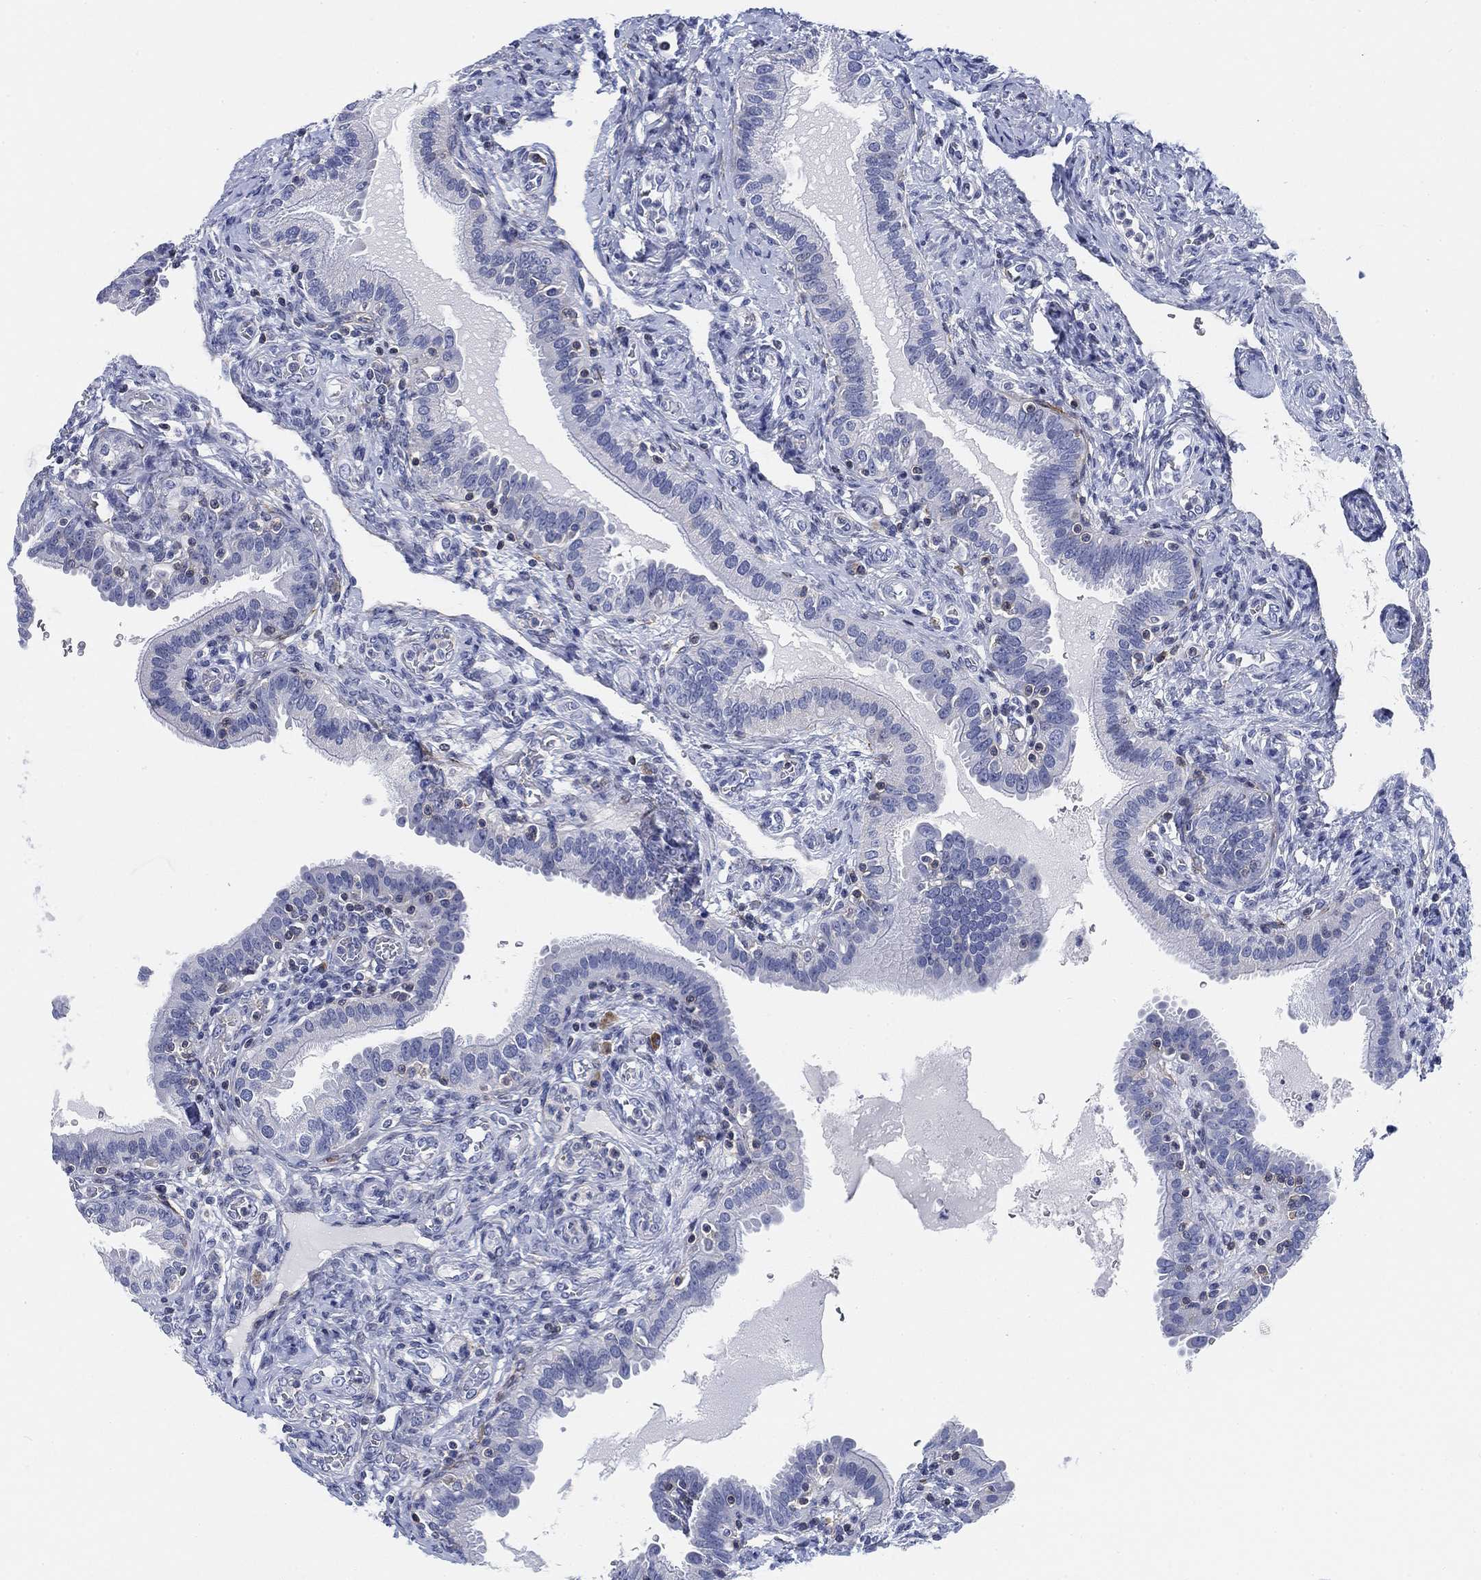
{"staining": {"intensity": "negative", "quantity": "none", "location": "none"}, "tissue": "fallopian tube", "cell_type": "Glandular cells", "image_type": "normal", "snomed": [{"axis": "morphology", "description": "Normal tissue, NOS"}, {"axis": "topography", "description": "Fallopian tube"}, {"axis": "topography", "description": "Ovary"}], "caption": "This photomicrograph is of unremarkable fallopian tube stained with immunohistochemistry to label a protein in brown with the nuclei are counter-stained blue. There is no expression in glandular cells. (IHC, brightfield microscopy, high magnification).", "gene": "FYB1", "patient": {"sex": "female", "age": 41}}